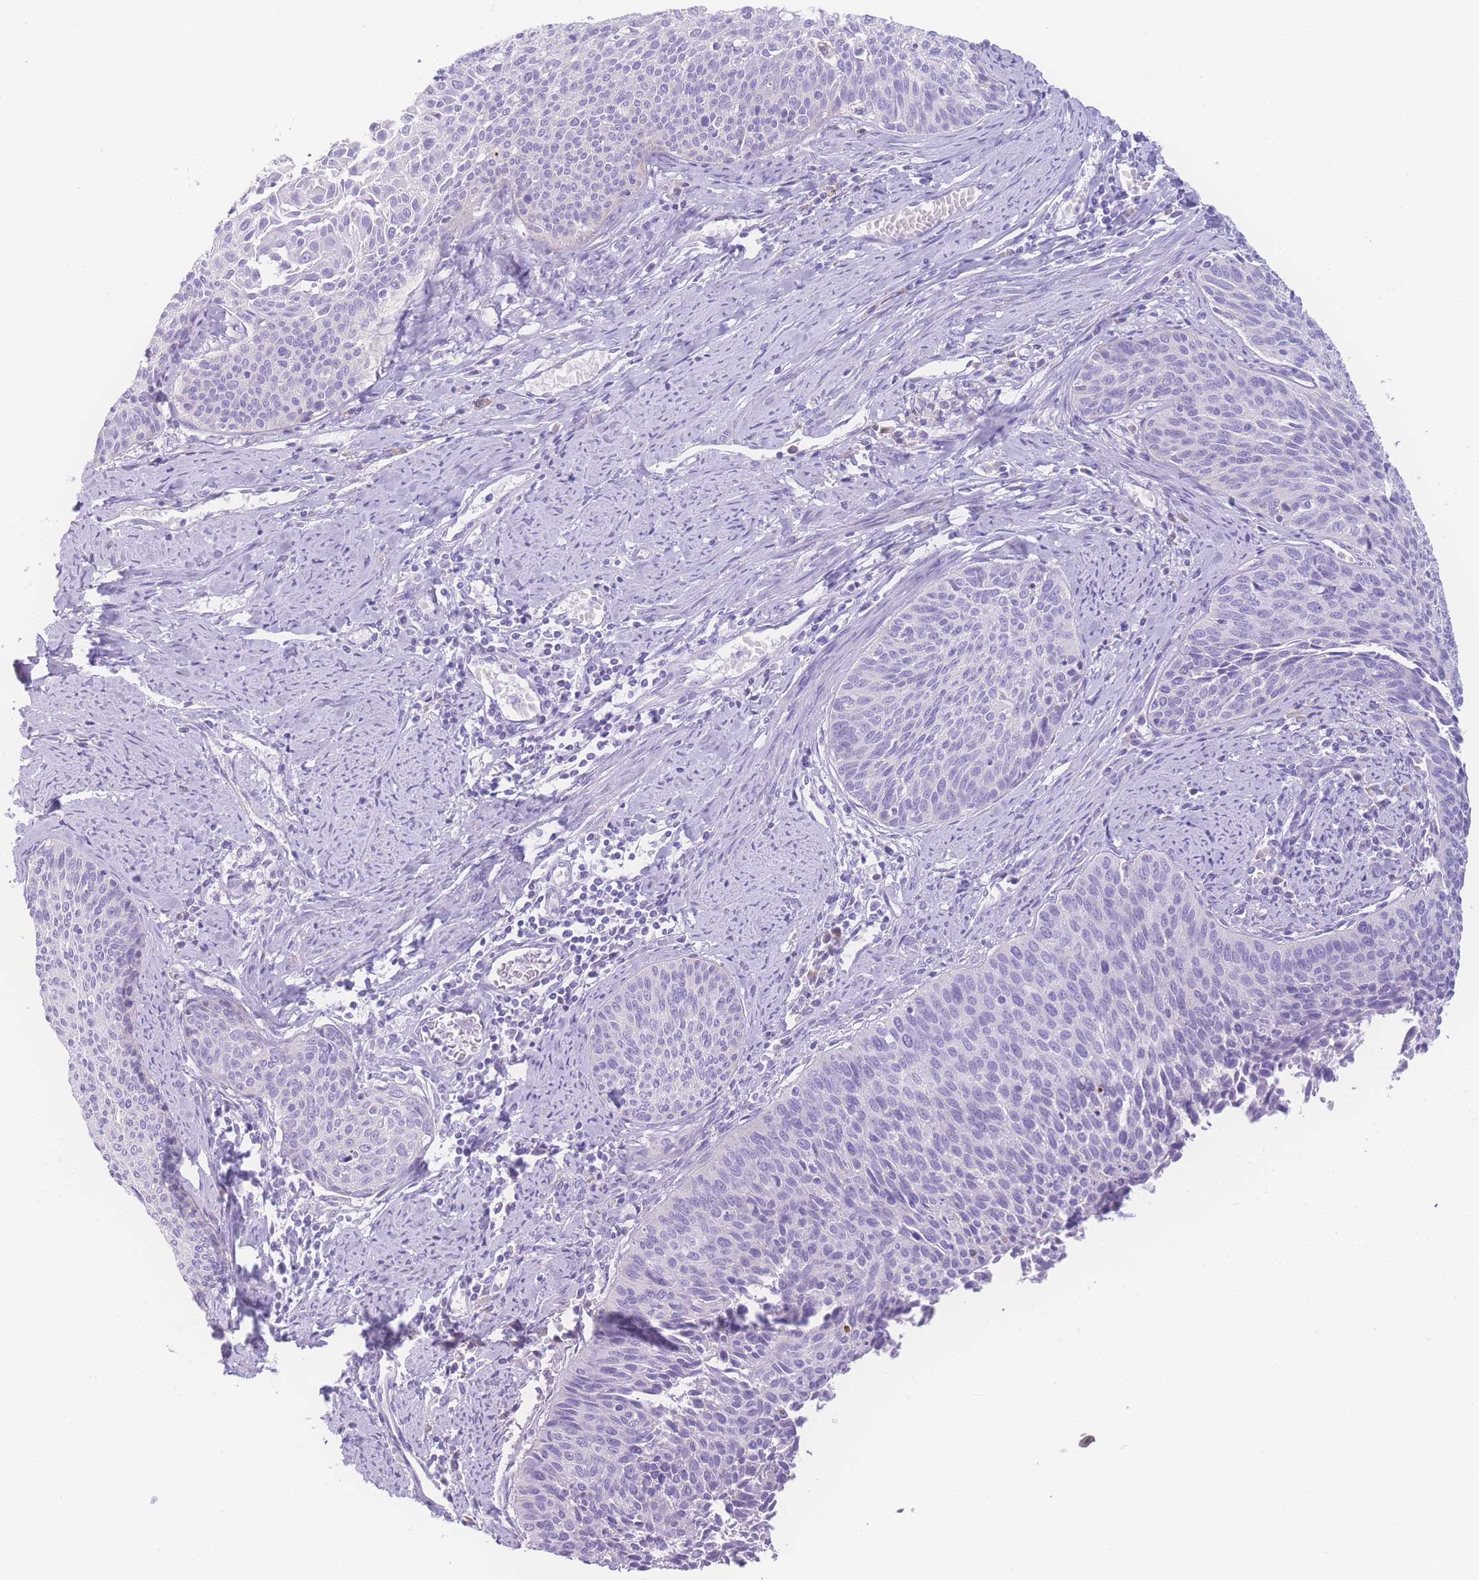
{"staining": {"intensity": "negative", "quantity": "none", "location": "none"}, "tissue": "cervical cancer", "cell_type": "Tumor cells", "image_type": "cancer", "snomed": [{"axis": "morphology", "description": "Squamous cell carcinoma, NOS"}, {"axis": "topography", "description": "Cervix"}], "caption": "Immunohistochemical staining of human cervical cancer demonstrates no significant positivity in tumor cells. Brightfield microscopy of immunohistochemistry stained with DAB (brown) and hematoxylin (blue), captured at high magnification.", "gene": "NBEAL1", "patient": {"sex": "female", "age": 55}}